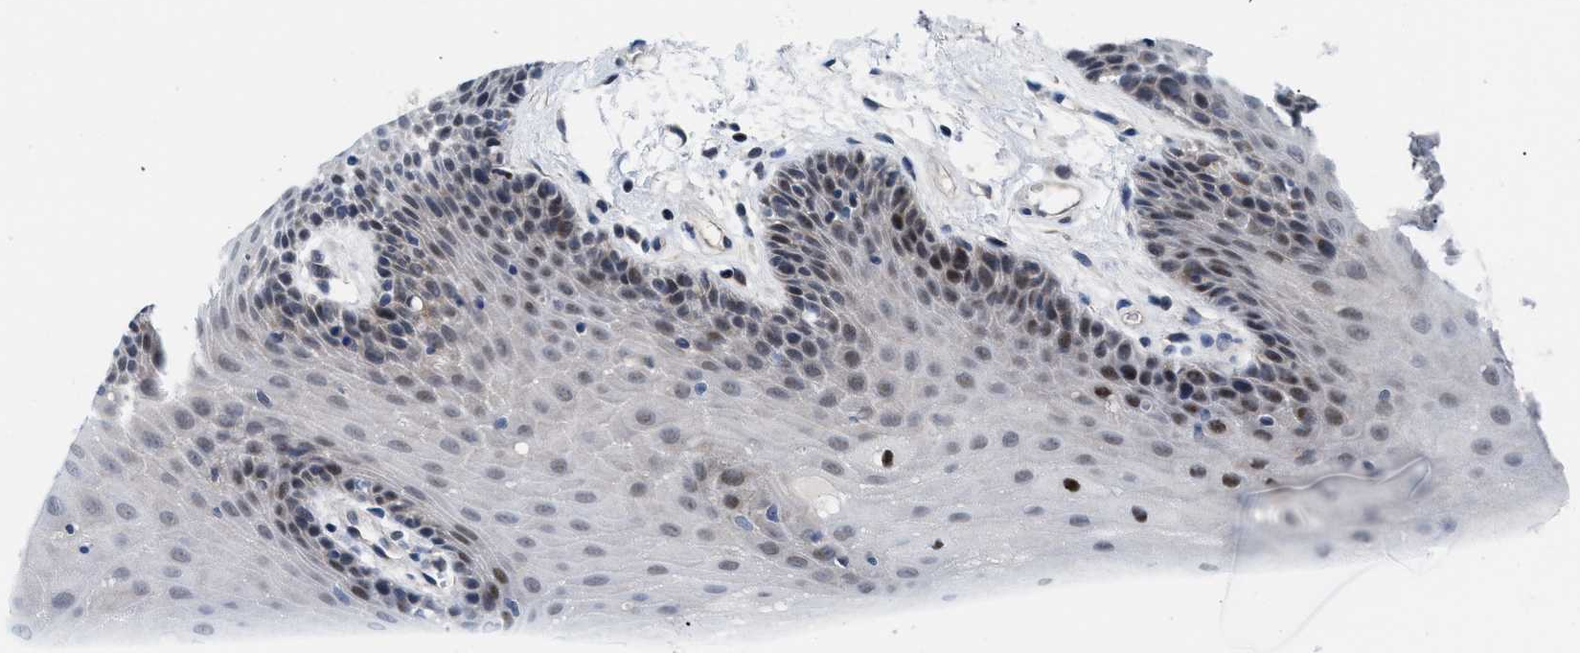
{"staining": {"intensity": "moderate", "quantity": "25%-75%", "location": "cytoplasmic/membranous,nuclear"}, "tissue": "oral mucosa", "cell_type": "Squamous epithelial cells", "image_type": "normal", "snomed": [{"axis": "morphology", "description": "Normal tissue, NOS"}, {"axis": "morphology", "description": "Squamous cell carcinoma, NOS"}, {"axis": "topography", "description": "Oral tissue"}, {"axis": "topography", "description": "Head-Neck"}], "caption": "Immunohistochemistry (IHC) of unremarkable human oral mucosa reveals medium levels of moderate cytoplasmic/membranous,nuclear positivity in about 25%-75% of squamous epithelial cells. Using DAB (3,3'-diaminobenzidine) (brown) and hematoxylin (blue) stains, captured at high magnification using brightfield microscopy.", "gene": "SLC29A2", "patient": {"sex": "male", "age": 71}}